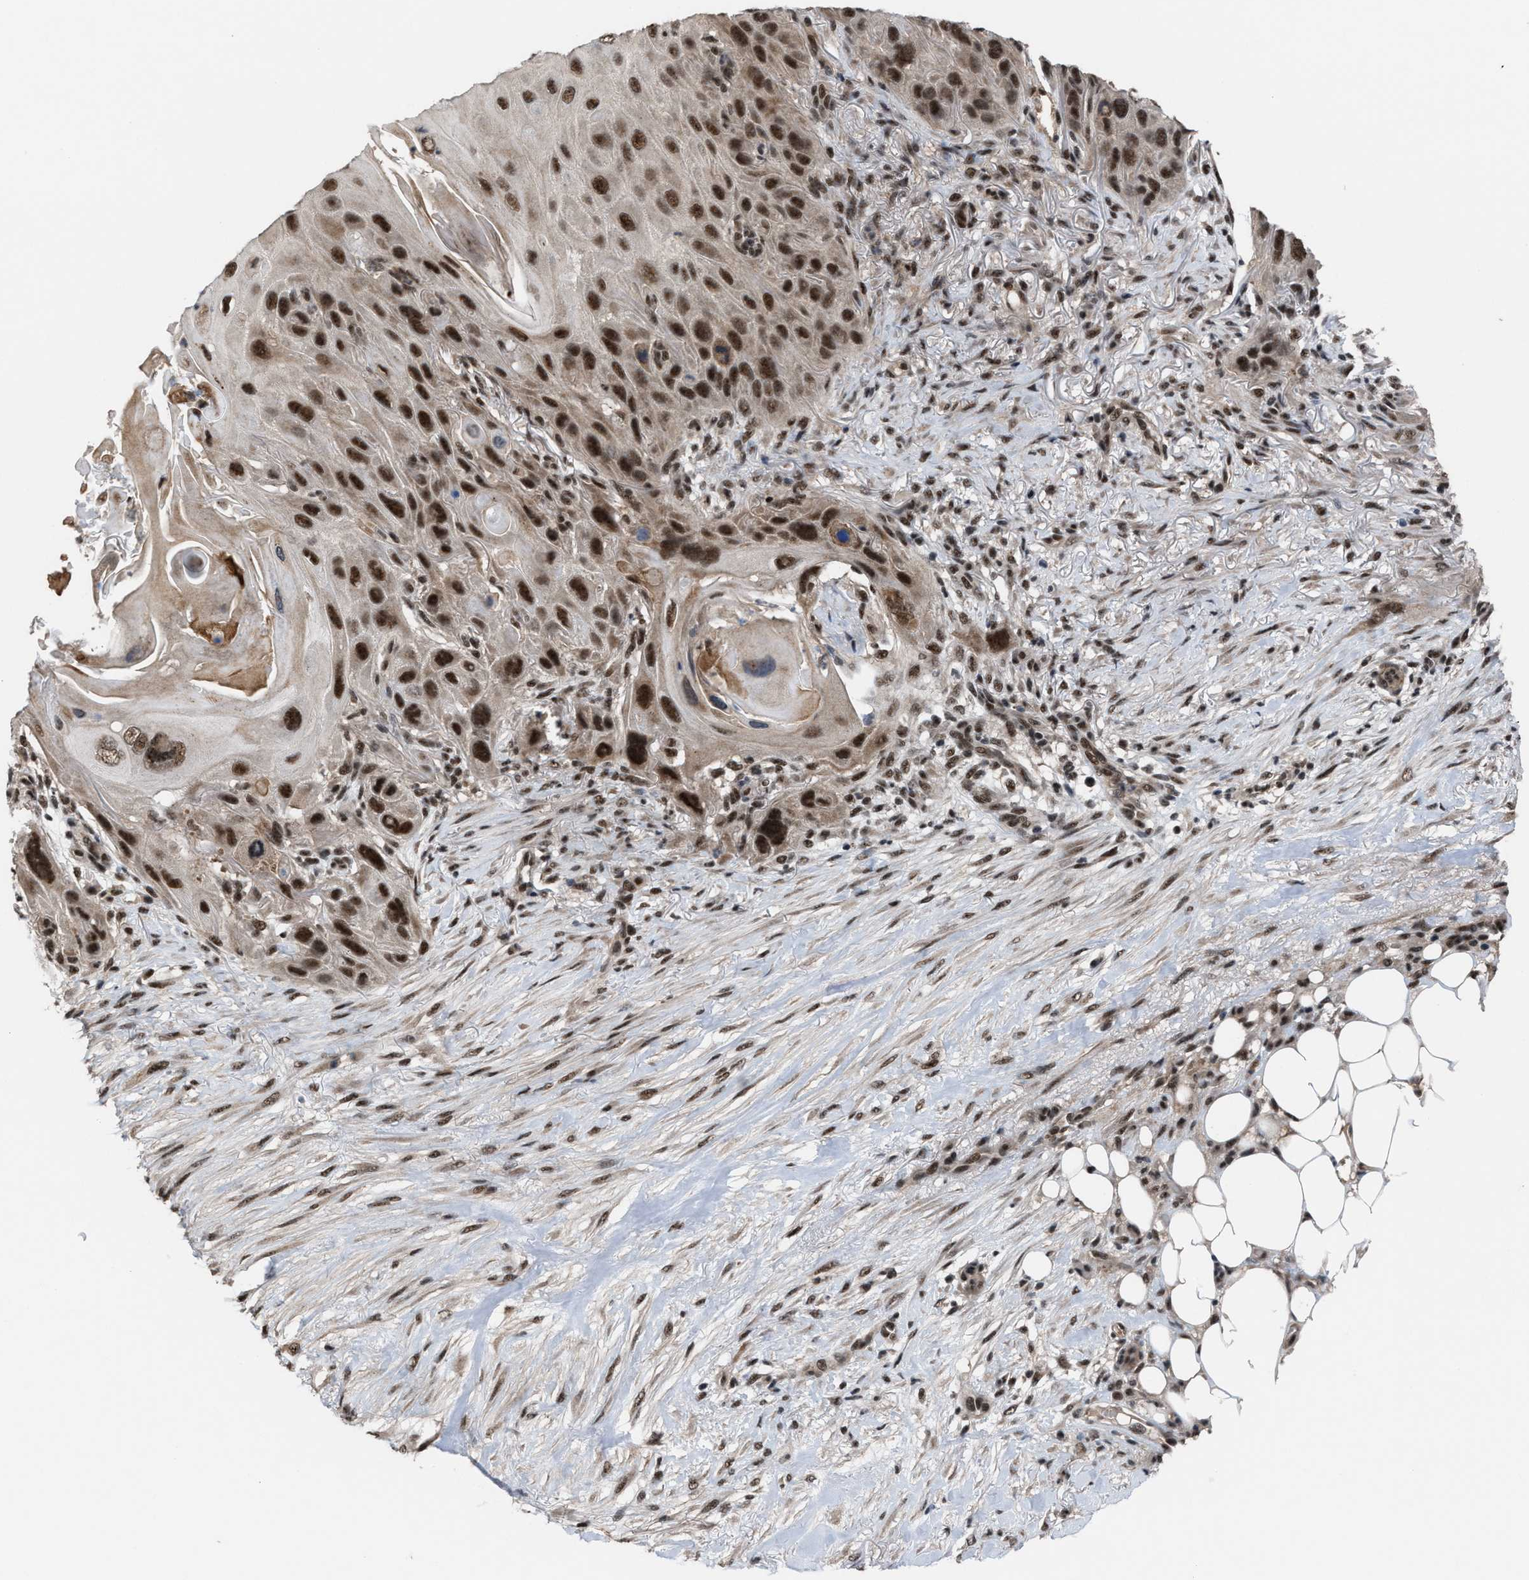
{"staining": {"intensity": "strong", "quantity": ">75%", "location": "cytoplasmic/membranous,nuclear"}, "tissue": "skin cancer", "cell_type": "Tumor cells", "image_type": "cancer", "snomed": [{"axis": "morphology", "description": "Squamous cell carcinoma, NOS"}, {"axis": "topography", "description": "Skin"}], "caption": "DAB immunohistochemical staining of squamous cell carcinoma (skin) shows strong cytoplasmic/membranous and nuclear protein positivity in approximately >75% of tumor cells.", "gene": "PRPF4", "patient": {"sex": "female", "age": 77}}